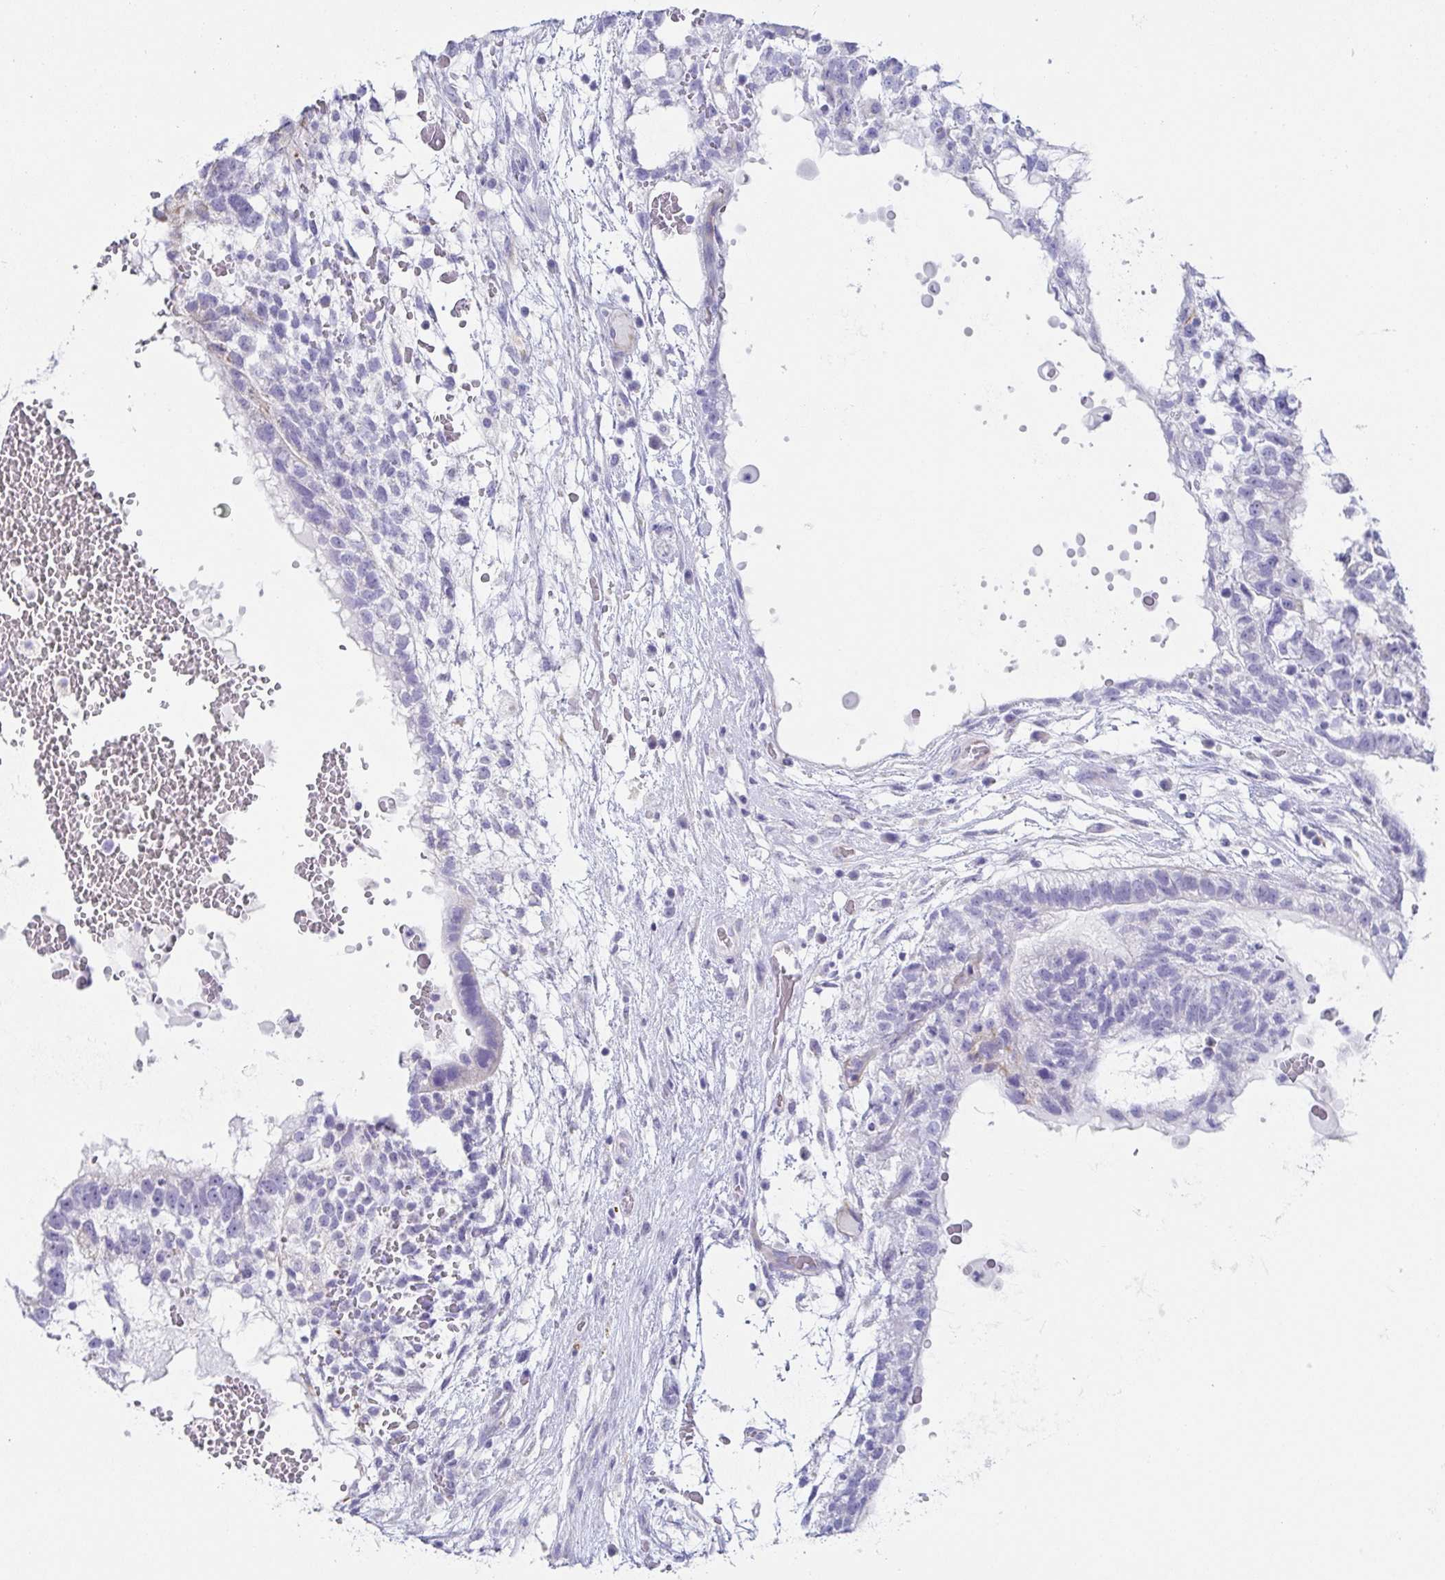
{"staining": {"intensity": "negative", "quantity": "none", "location": "none"}, "tissue": "testis cancer", "cell_type": "Tumor cells", "image_type": "cancer", "snomed": [{"axis": "morphology", "description": "Normal tissue, NOS"}, {"axis": "morphology", "description": "Carcinoma, Embryonal, NOS"}, {"axis": "topography", "description": "Testis"}], "caption": "This histopathology image is of testis cancer stained with IHC to label a protein in brown with the nuclei are counter-stained blue. There is no expression in tumor cells.", "gene": "PRR27", "patient": {"sex": "male", "age": 32}}